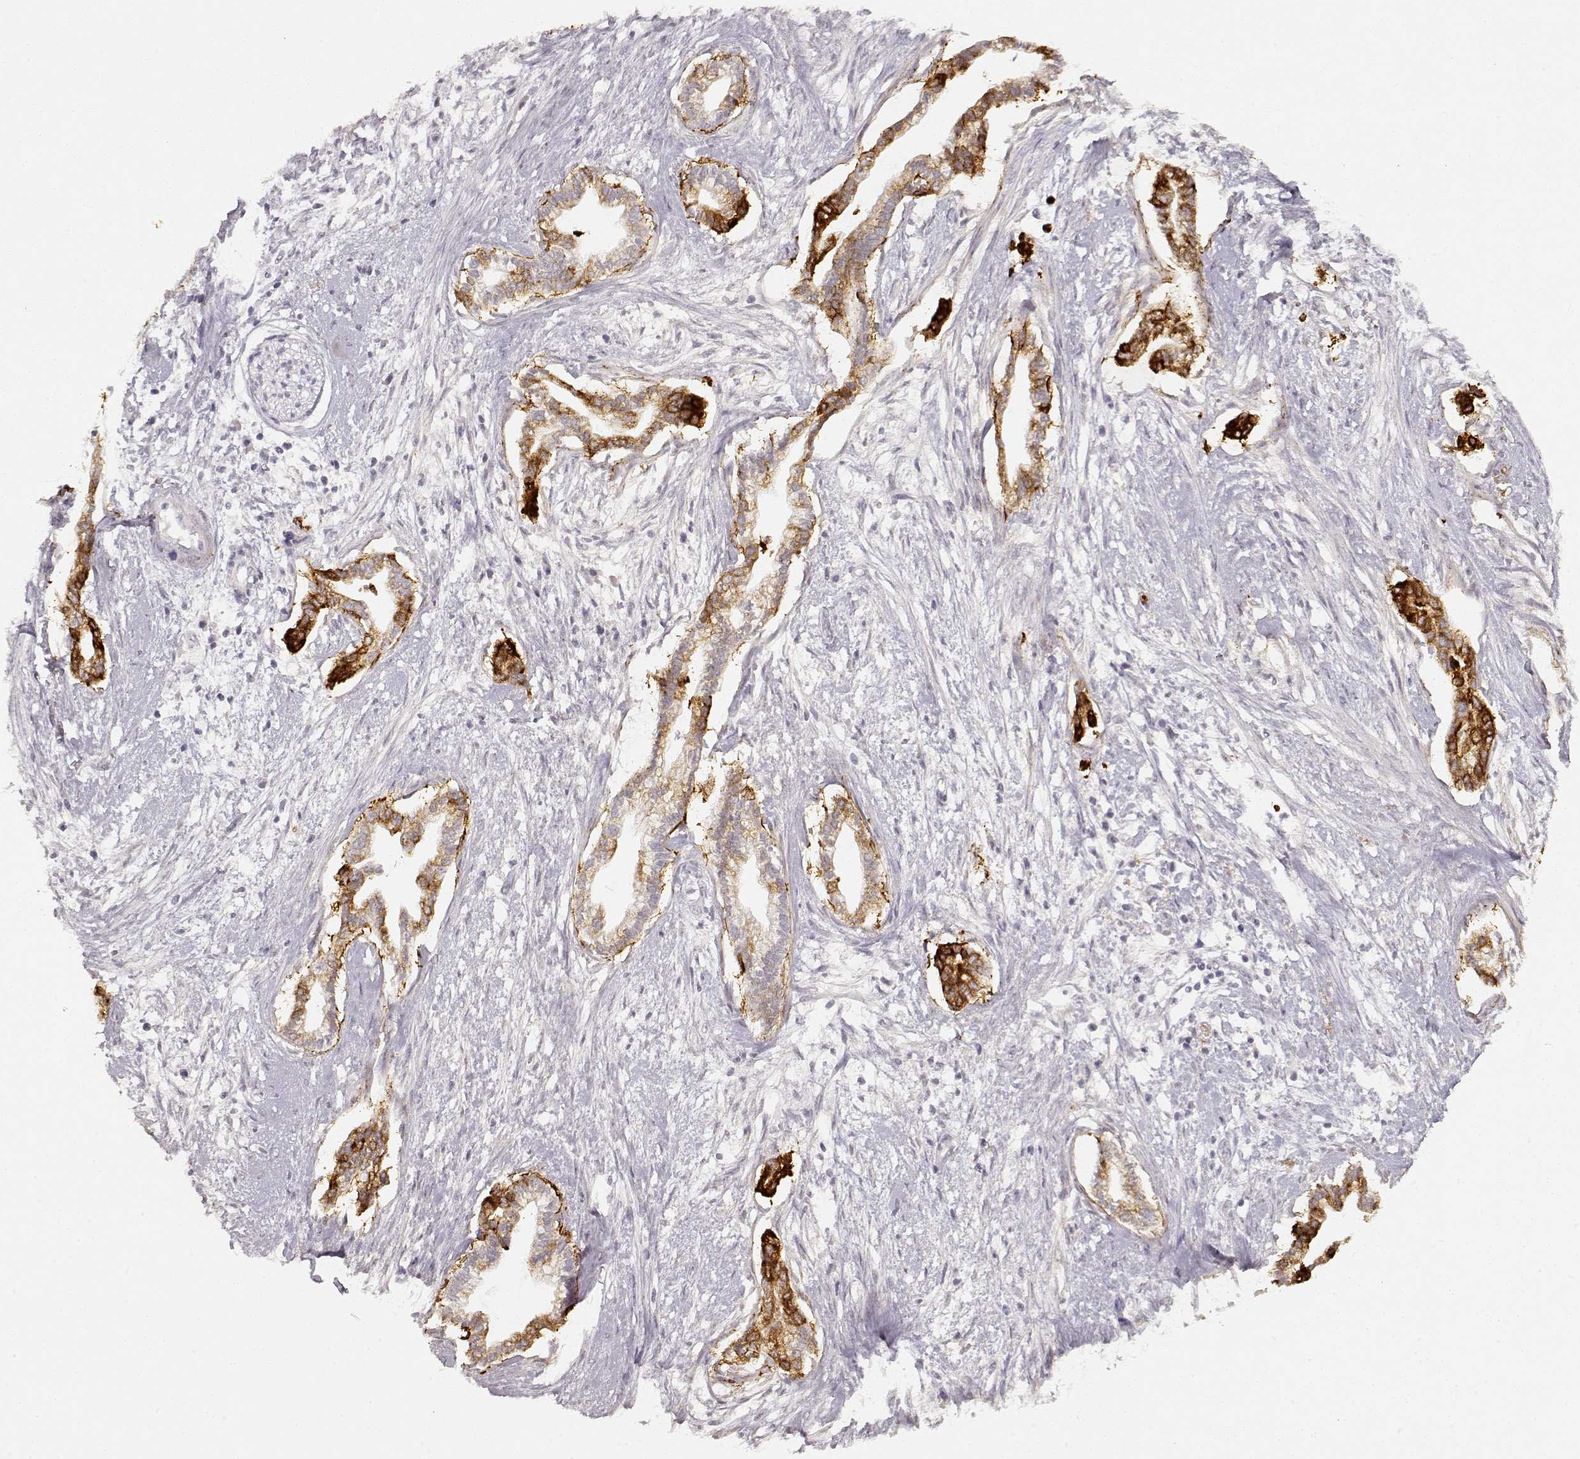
{"staining": {"intensity": "strong", "quantity": "25%-75%", "location": "cytoplasmic/membranous"}, "tissue": "cervical cancer", "cell_type": "Tumor cells", "image_type": "cancer", "snomed": [{"axis": "morphology", "description": "Adenocarcinoma, NOS"}, {"axis": "topography", "description": "Cervix"}], "caption": "Cervical cancer was stained to show a protein in brown. There is high levels of strong cytoplasmic/membranous staining in approximately 25%-75% of tumor cells.", "gene": "LAMC2", "patient": {"sex": "female", "age": 62}}